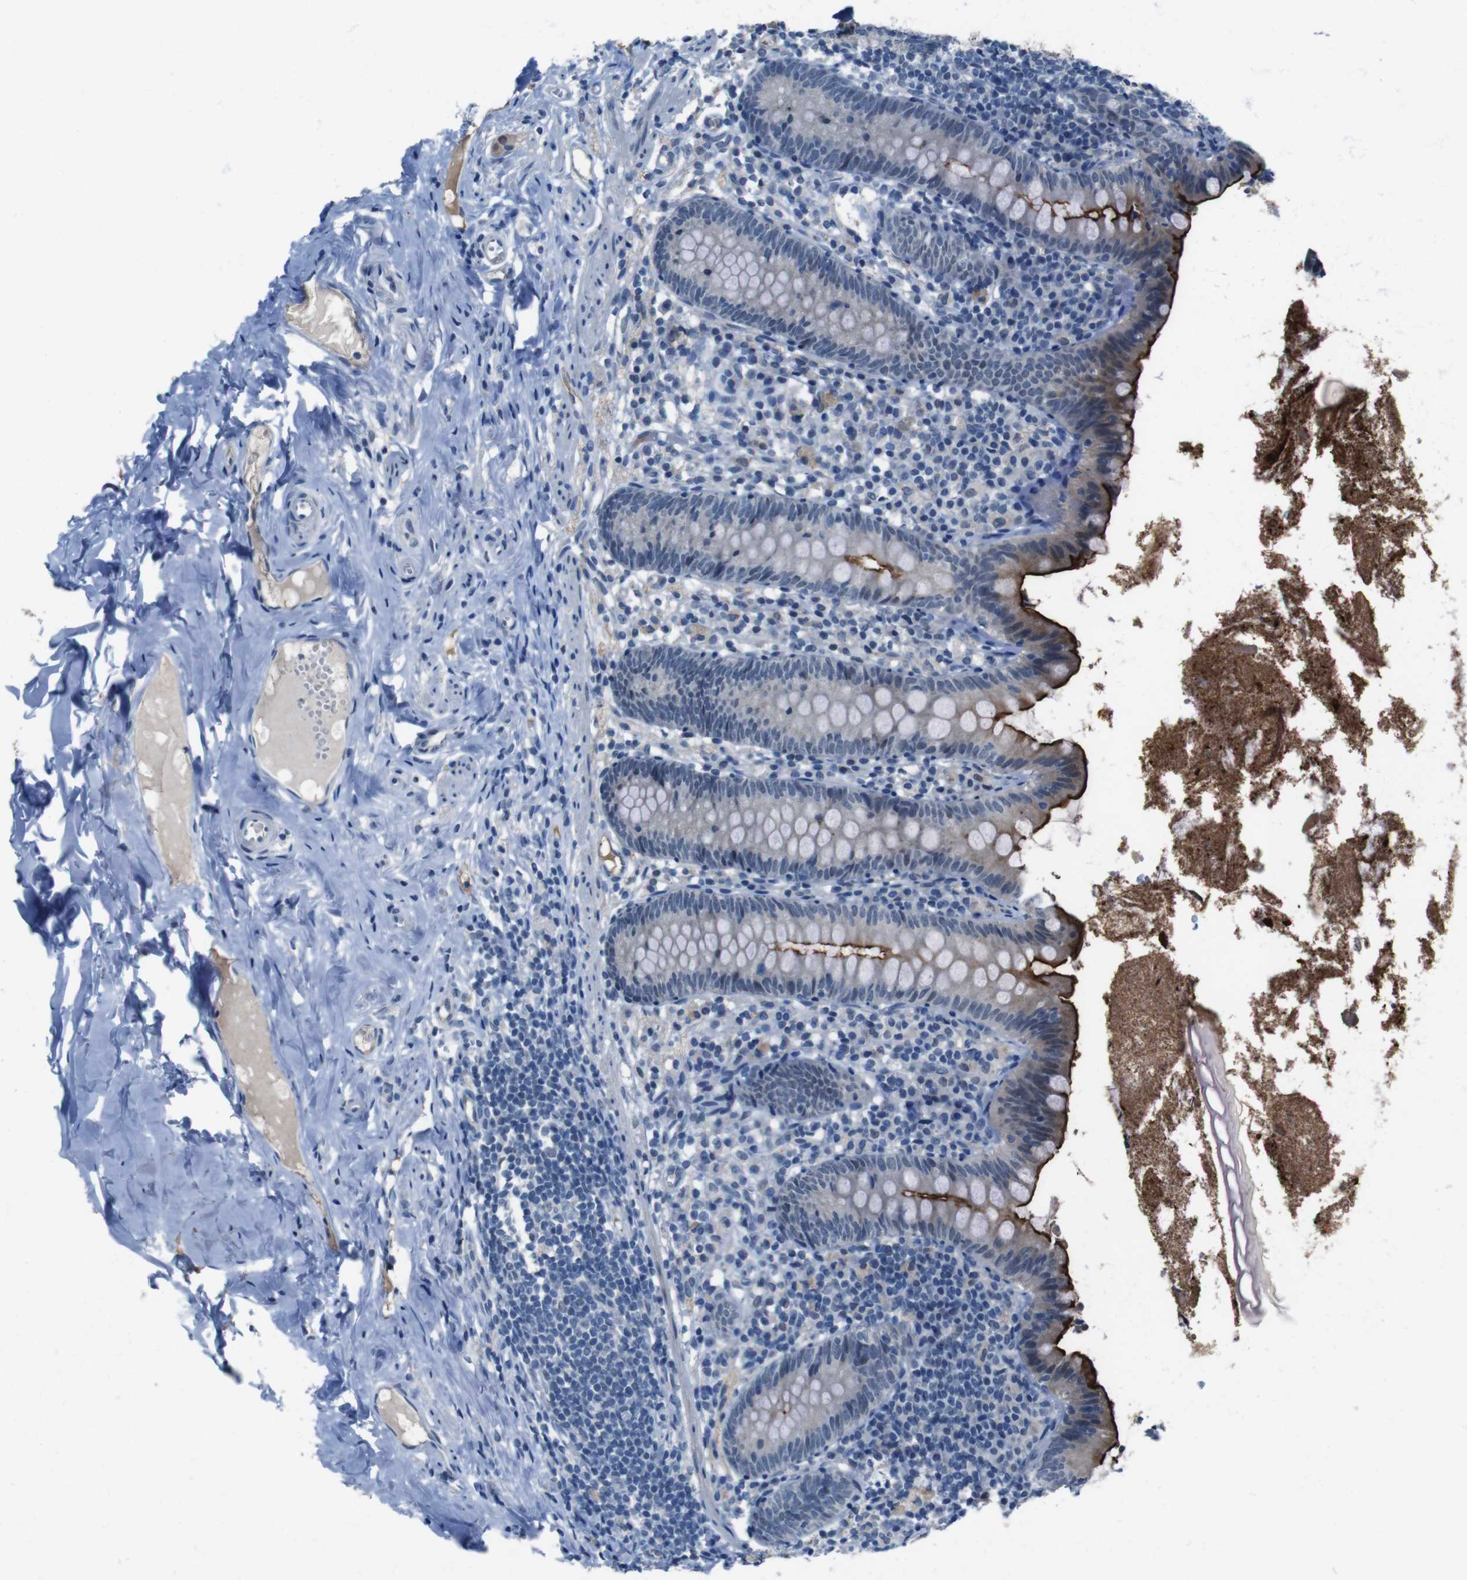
{"staining": {"intensity": "strong", "quantity": "25%-75%", "location": "cytoplasmic/membranous"}, "tissue": "appendix", "cell_type": "Glandular cells", "image_type": "normal", "snomed": [{"axis": "morphology", "description": "Normal tissue, NOS"}, {"axis": "topography", "description": "Appendix"}], "caption": "This is an image of immunohistochemistry (IHC) staining of benign appendix, which shows strong expression in the cytoplasmic/membranous of glandular cells.", "gene": "CDHR2", "patient": {"sex": "male", "age": 52}}